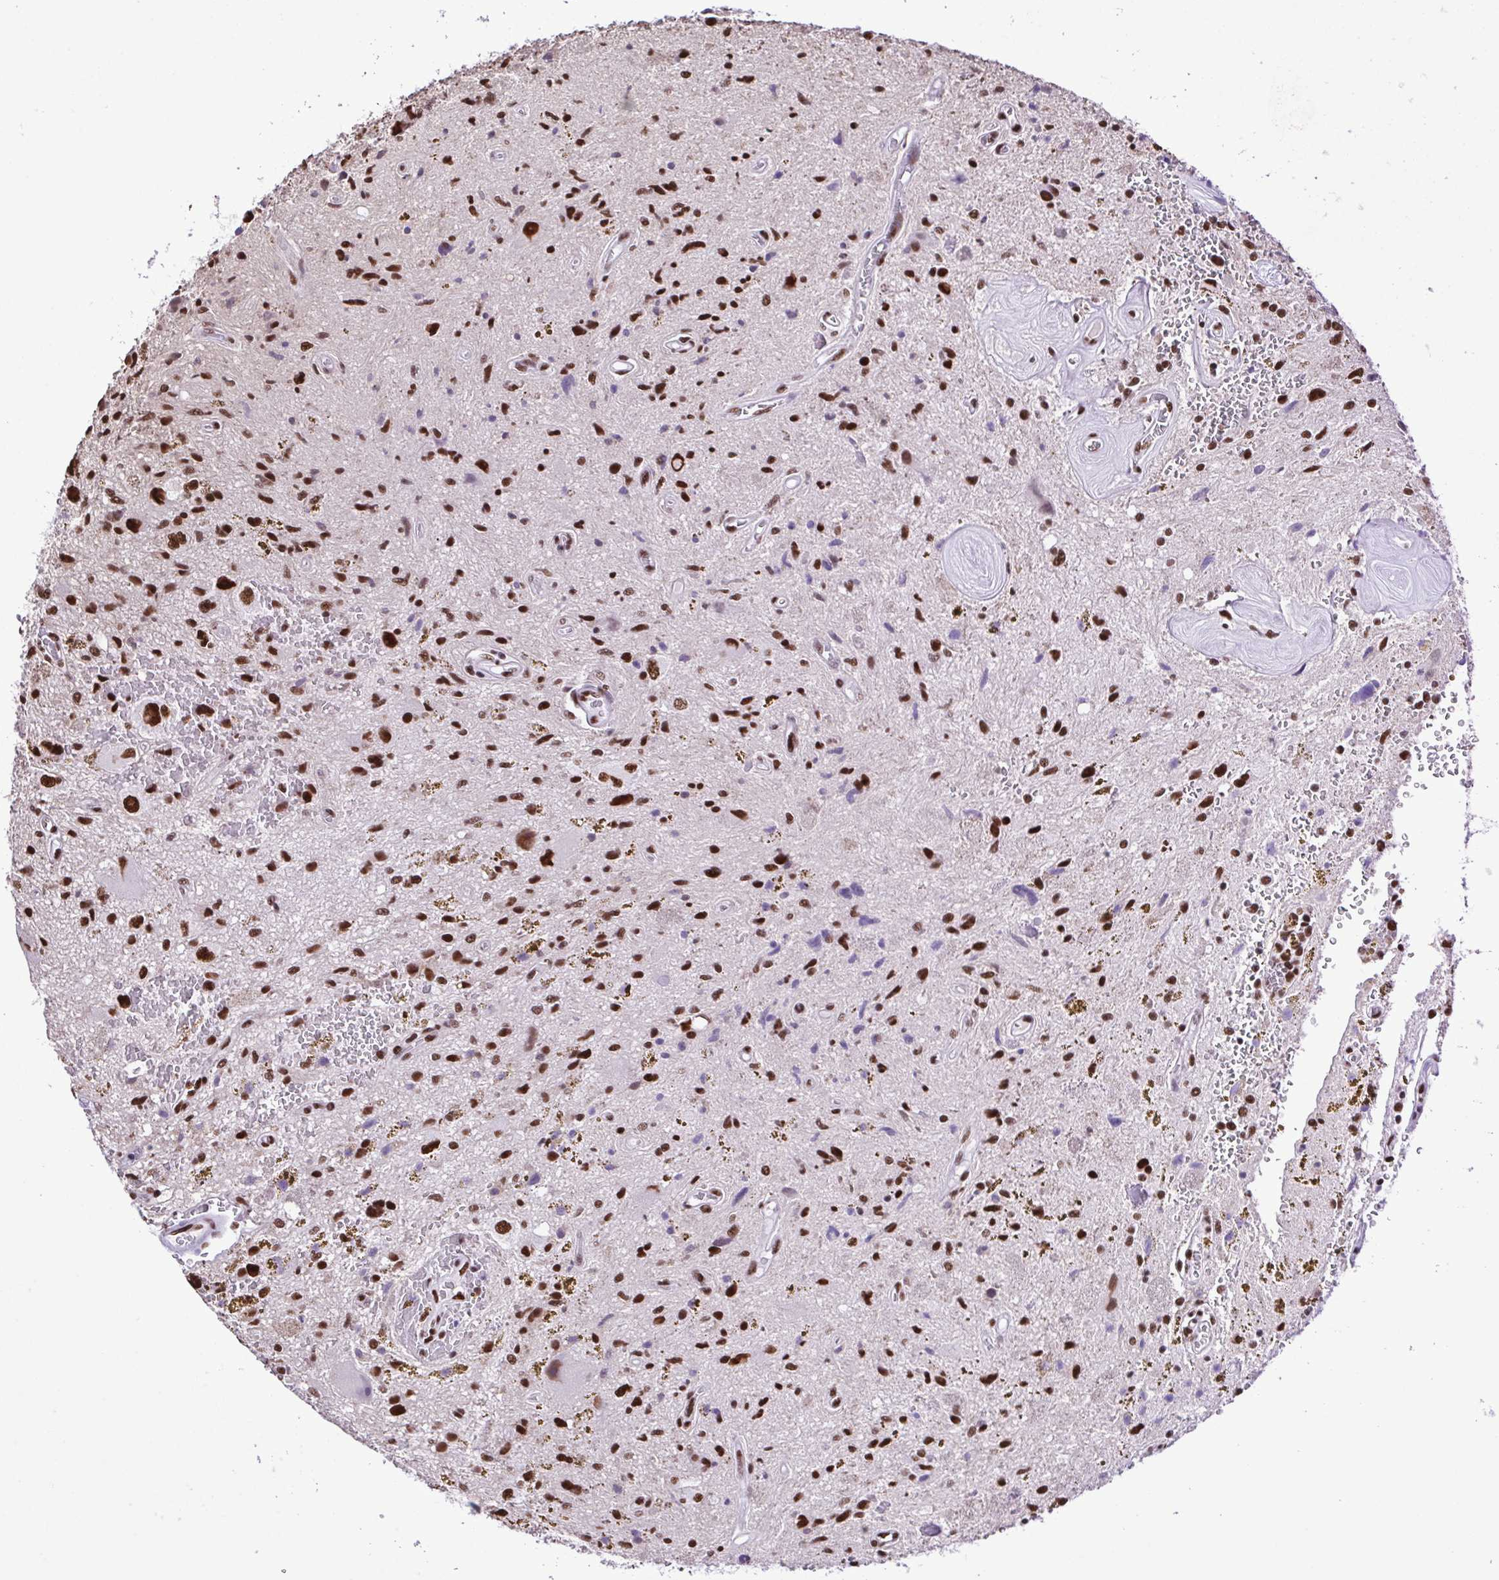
{"staining": {"intensity": "strong", "quantity": ">75%", "location": "nuclear"}, "tissue": "glioma", "cell_type": "Tumor cells", "image_type": "cancer", "snomed": [{"axis": "morphology", "description": "Glioma, malignant, Low grade"}, {"axis": "topography", "description": "Cerebellum"}], "caption": "A high amount of strong nuclear staining is appreciated in approximately >75% of tumor cells in glioma tissue. The staining was performed using DAB (3,3'-diaminobenzidine) to visualize the protein expression in brown, while the nuclei were stained in blue with hematoxylin (Magnification: 20x).", "gene": "TRIM28", "patient": {"sex": "female", "age": 14}}